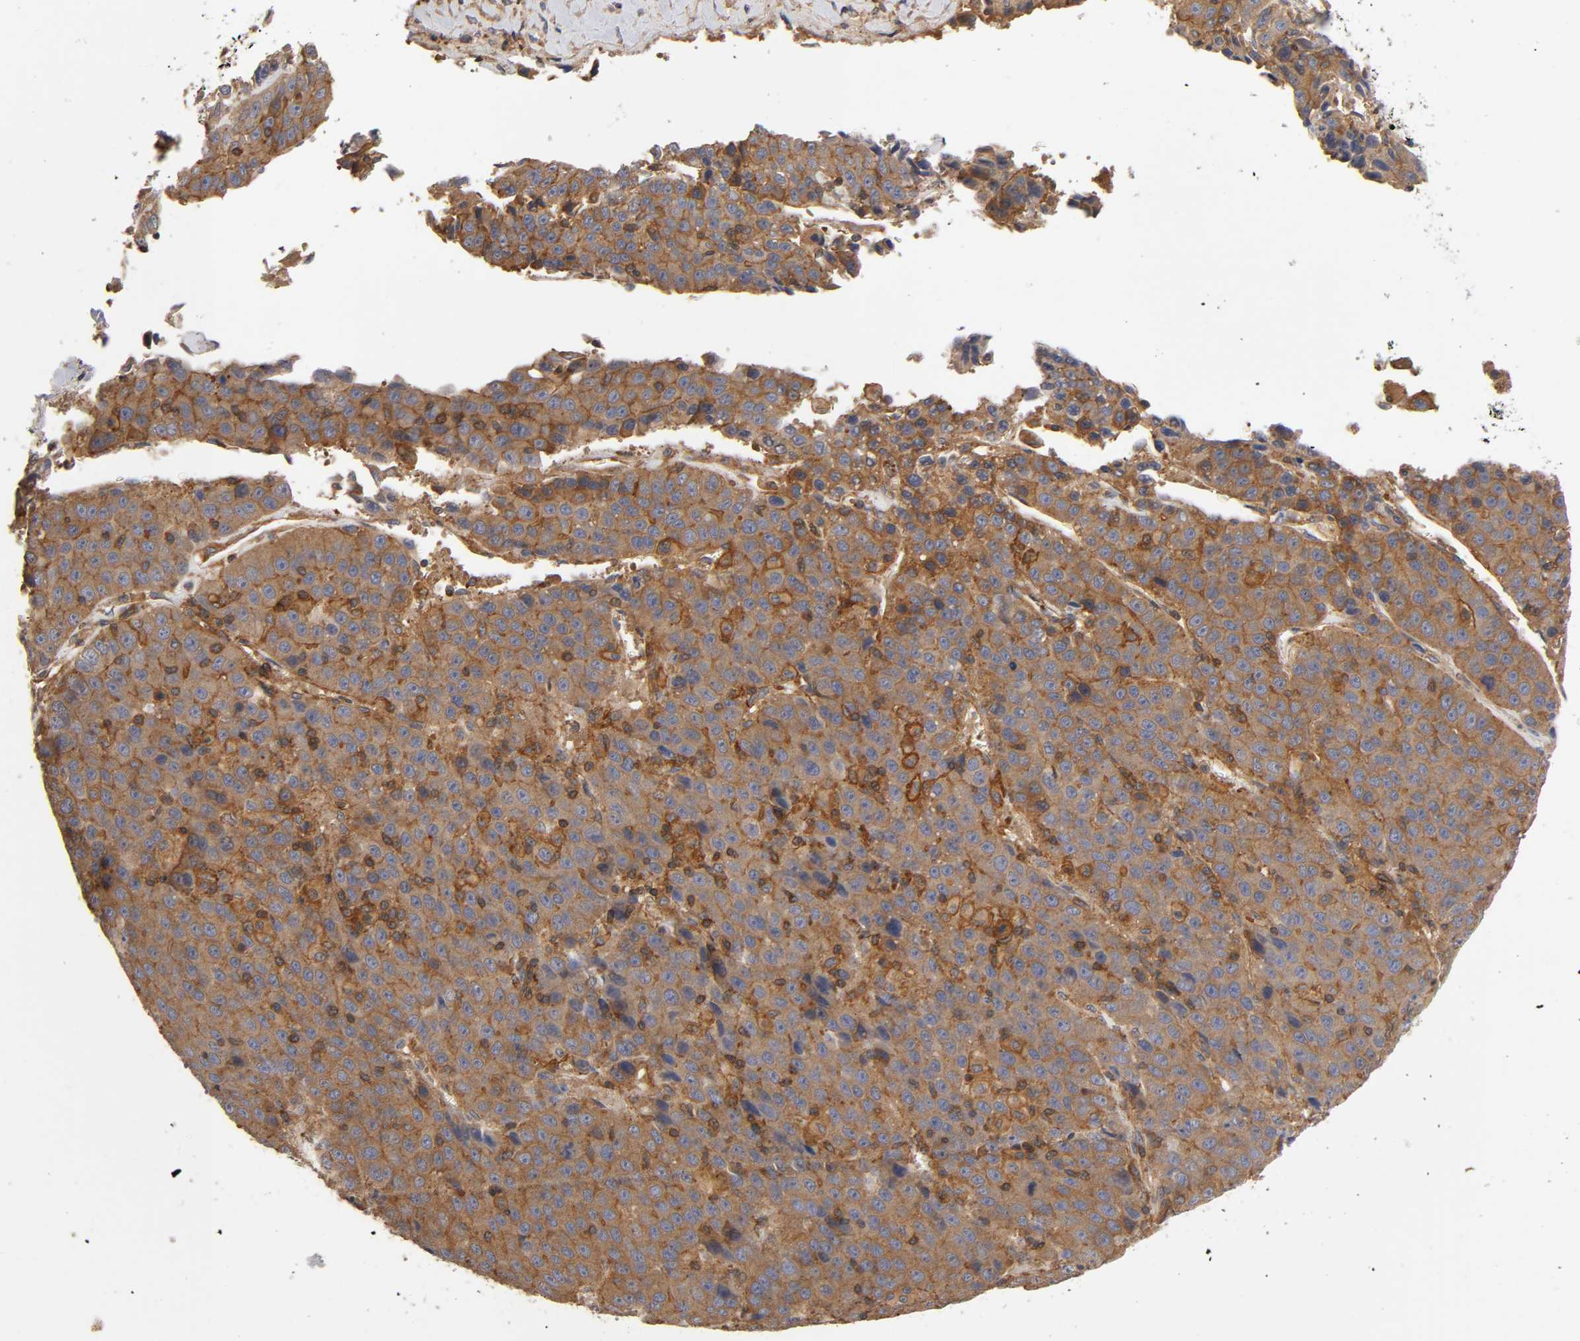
{"staining": {"intensity": "strong", "quantity": ">75%", "location": "cytoplasmic/membranous"}, "tissue": "liver cancer", "cell_type": "Tumor cells", "image_type": "cancer", "snomed": [{"axis": "morphology", "description": "Cholangiocarcinoma"}, {"axis": "topography", "description": "Liver"}], "caption": "High-magnification brightfield microscopy of cholangiocarcinoma (liver) stained with DAB (brown) and counterstained with hematoxylin (blue). tumor cells exhibit strong cytoplasmic/membranous positivity is appreciated in approximately>75% of cells. The protein is stained brown, and the nuclei are stained in blue (DAB IHC with brightfield microscopy, high magnification).", "gene": "LAMTOR2", "patient": {"sex": "female", "age": 55}}